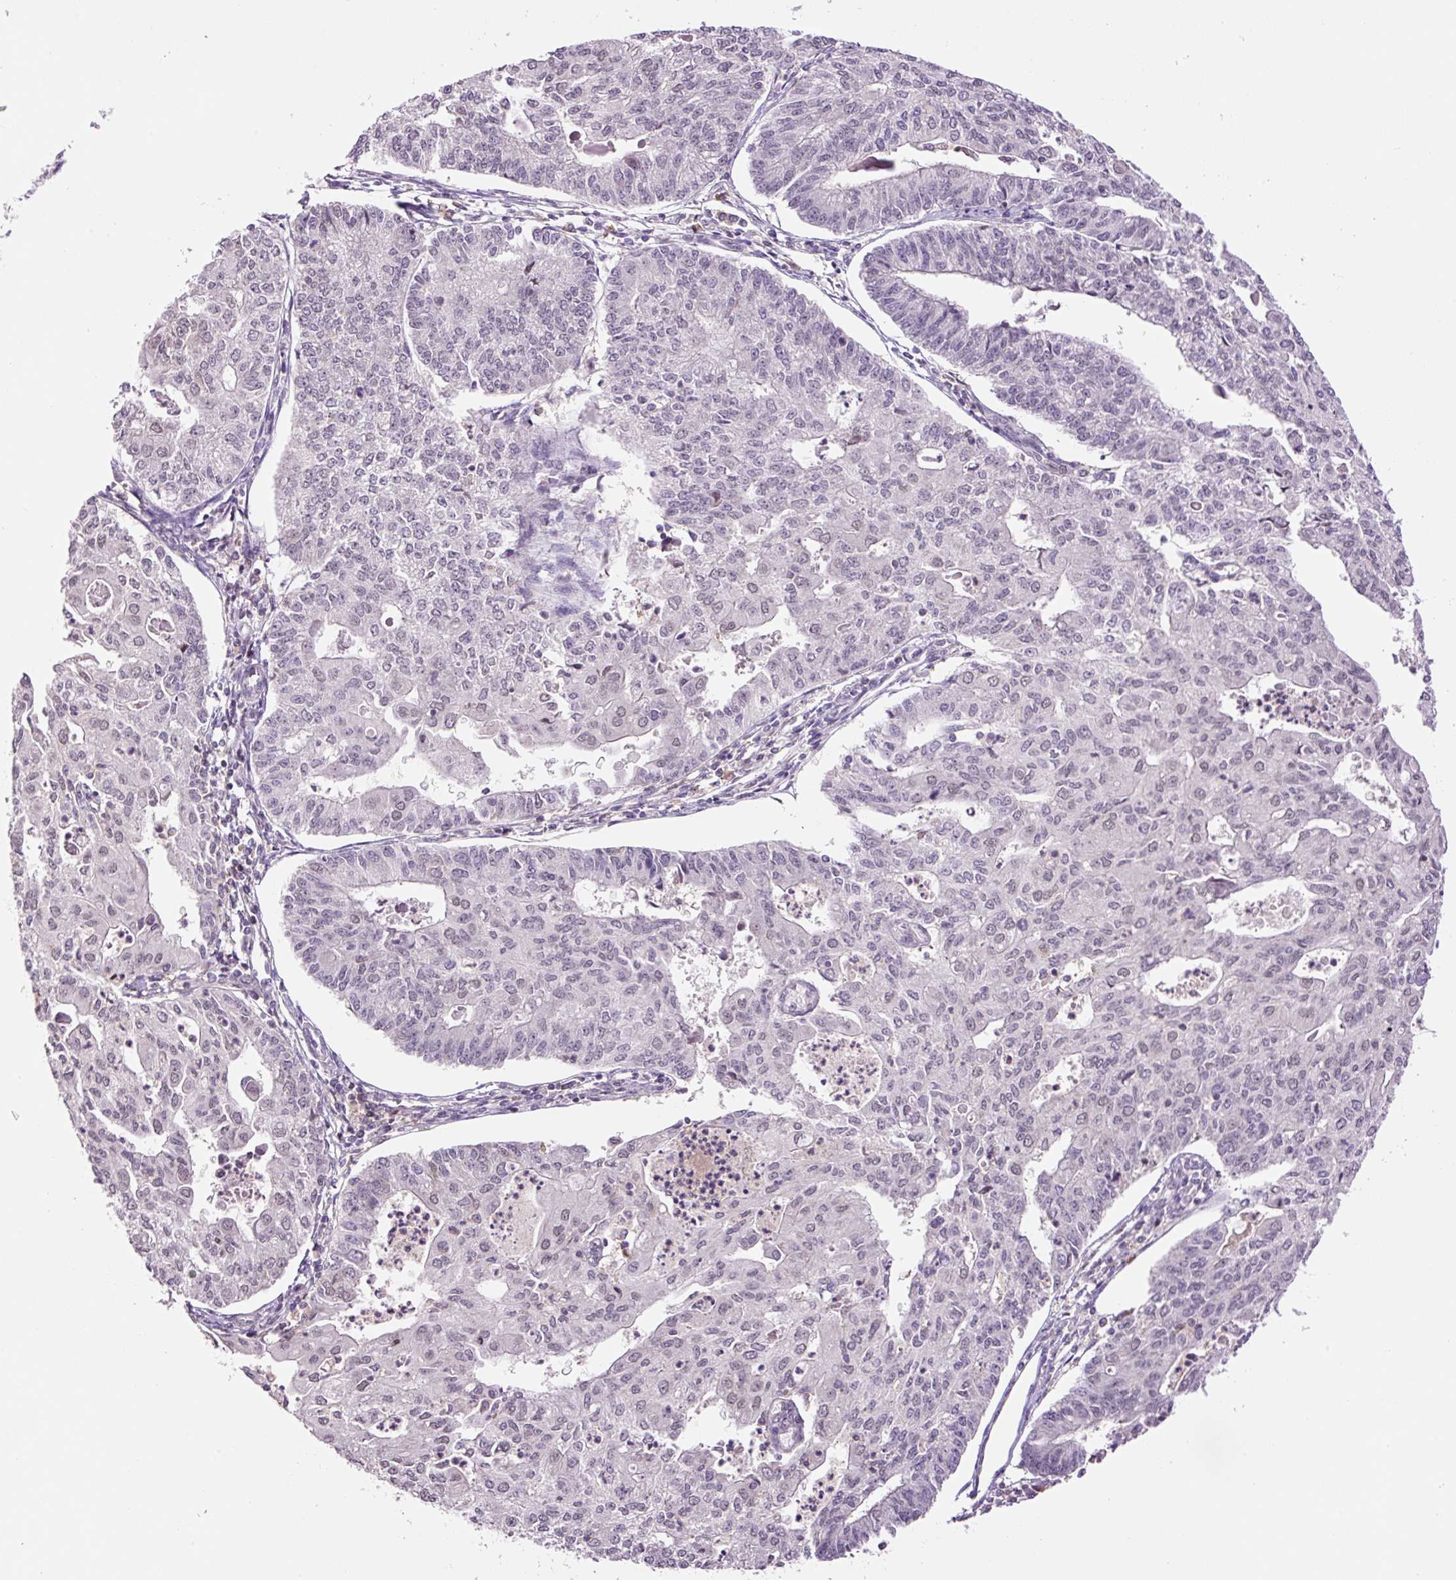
{"staining": {"intensity": "negative", "quantity": "none", "location": "none"}, "tissue": "endometrial cancer", "cell_type": "Tumor cells", "image_type": "cancer", "snomed": [{"axis": "morphology", "description": "Adenocarcinoma, NOS"}, {"axis": "topography", "description": "Endometrium"}], "caption": "Tumor cells show no significant protein expression in adenocarcinoma (endometrial).", "gene": "DPPA4", "patient": {"sex": "female", "age": 56}}